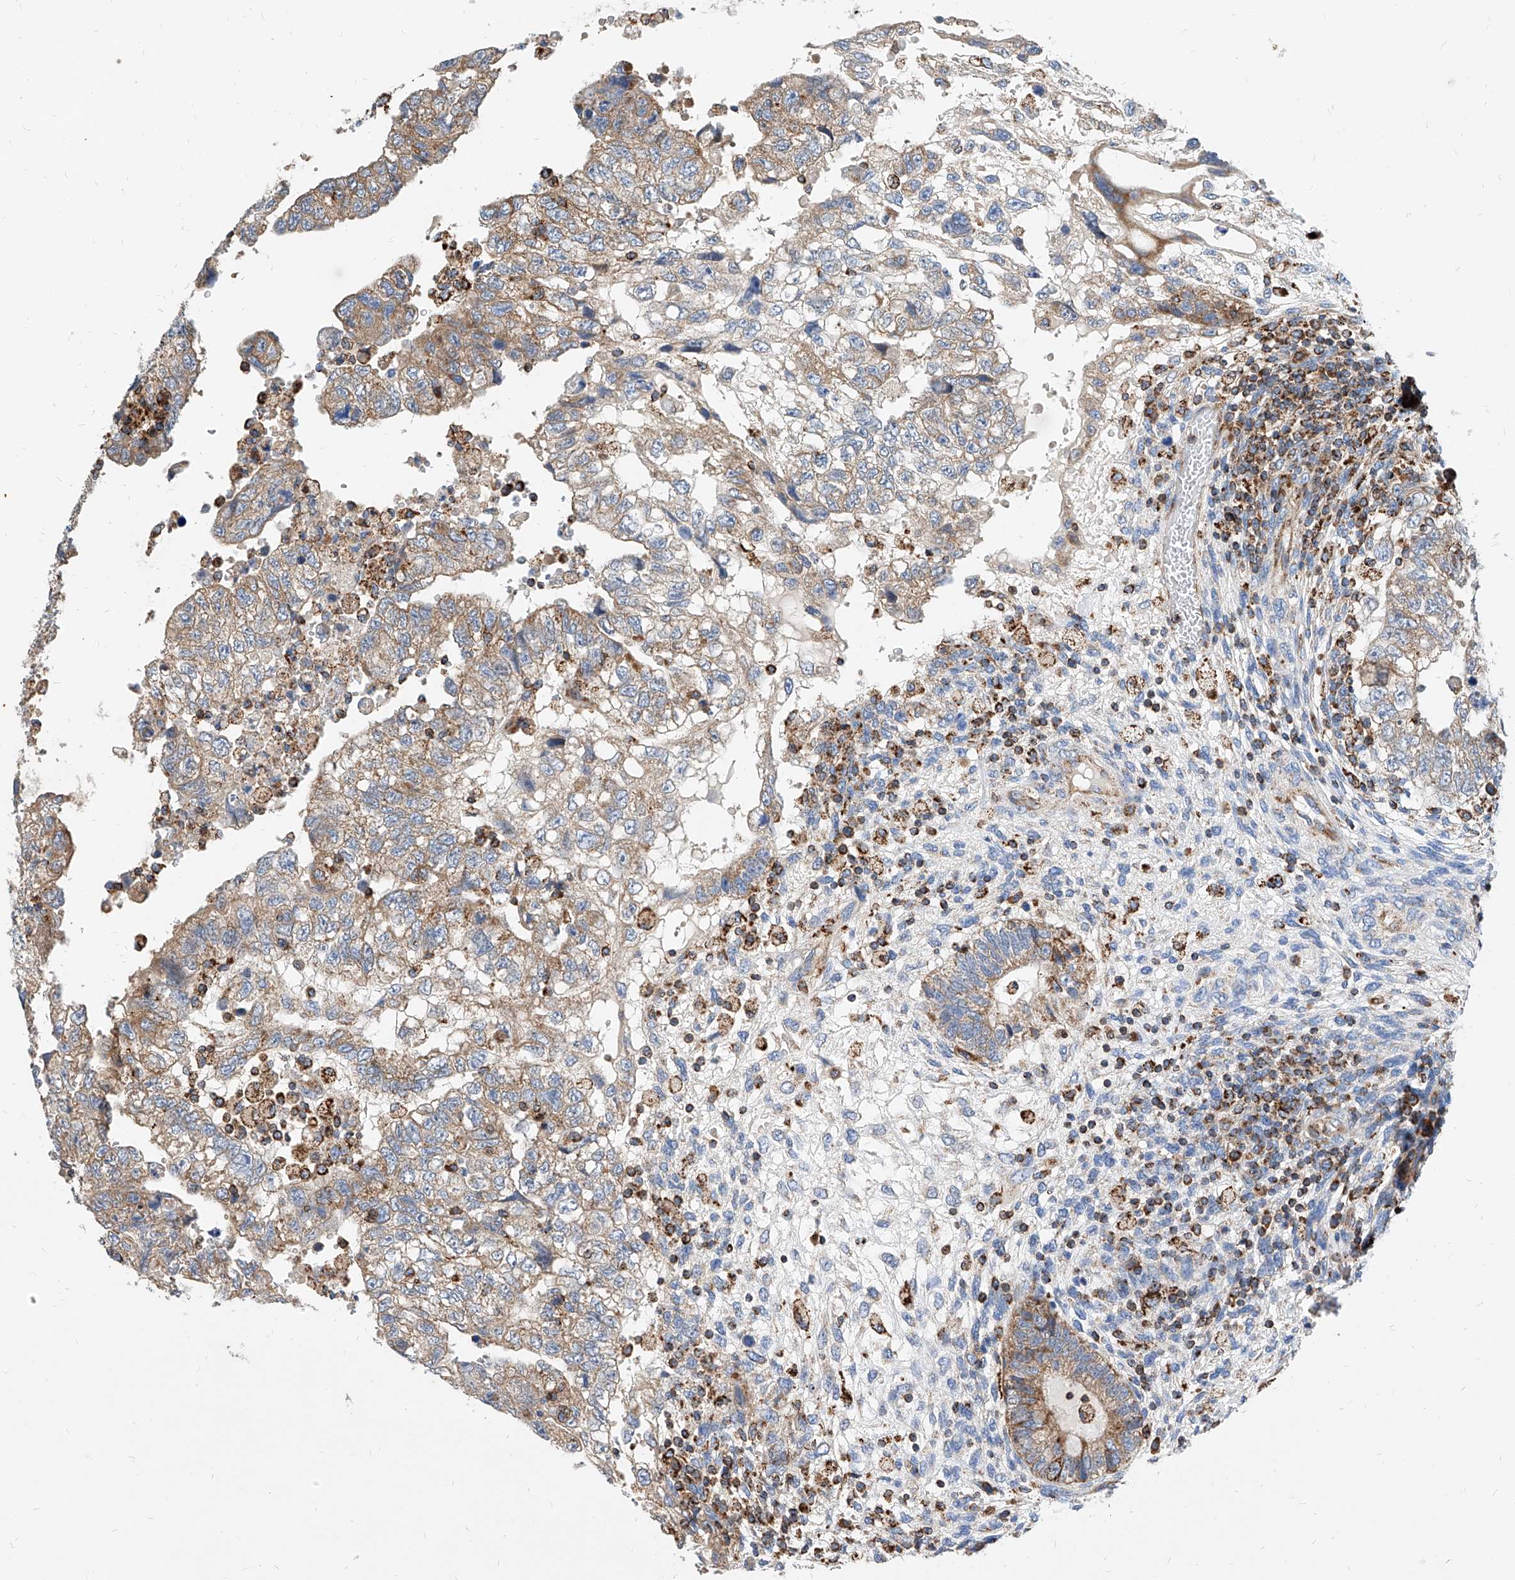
{"staining": {"intensity": "moderate", "quantity": ">75%", "location": "cytoplasmic/membranous"}, "tissue": "testis cancer", "cell_type": "Tumor cells", "image_type": "cancer", "snomed": [{"axis": "morphology", "description": "Carcinoma, Embryonal, NOS"}, {"axis": "topography", "description": "Testis"}], "caption": "IHC image of neoplastic tissue: testis cancer (embryonal carcinoma) stained using IHC reveals medium levels of moderate protein expression localized specifically in the cytoplasmic/membranous of tumor cells, appearing as a cytoplasmic/membranous brown color.", "gene": "CPNE5", "patient": {"sex": "male", "age": 36}}